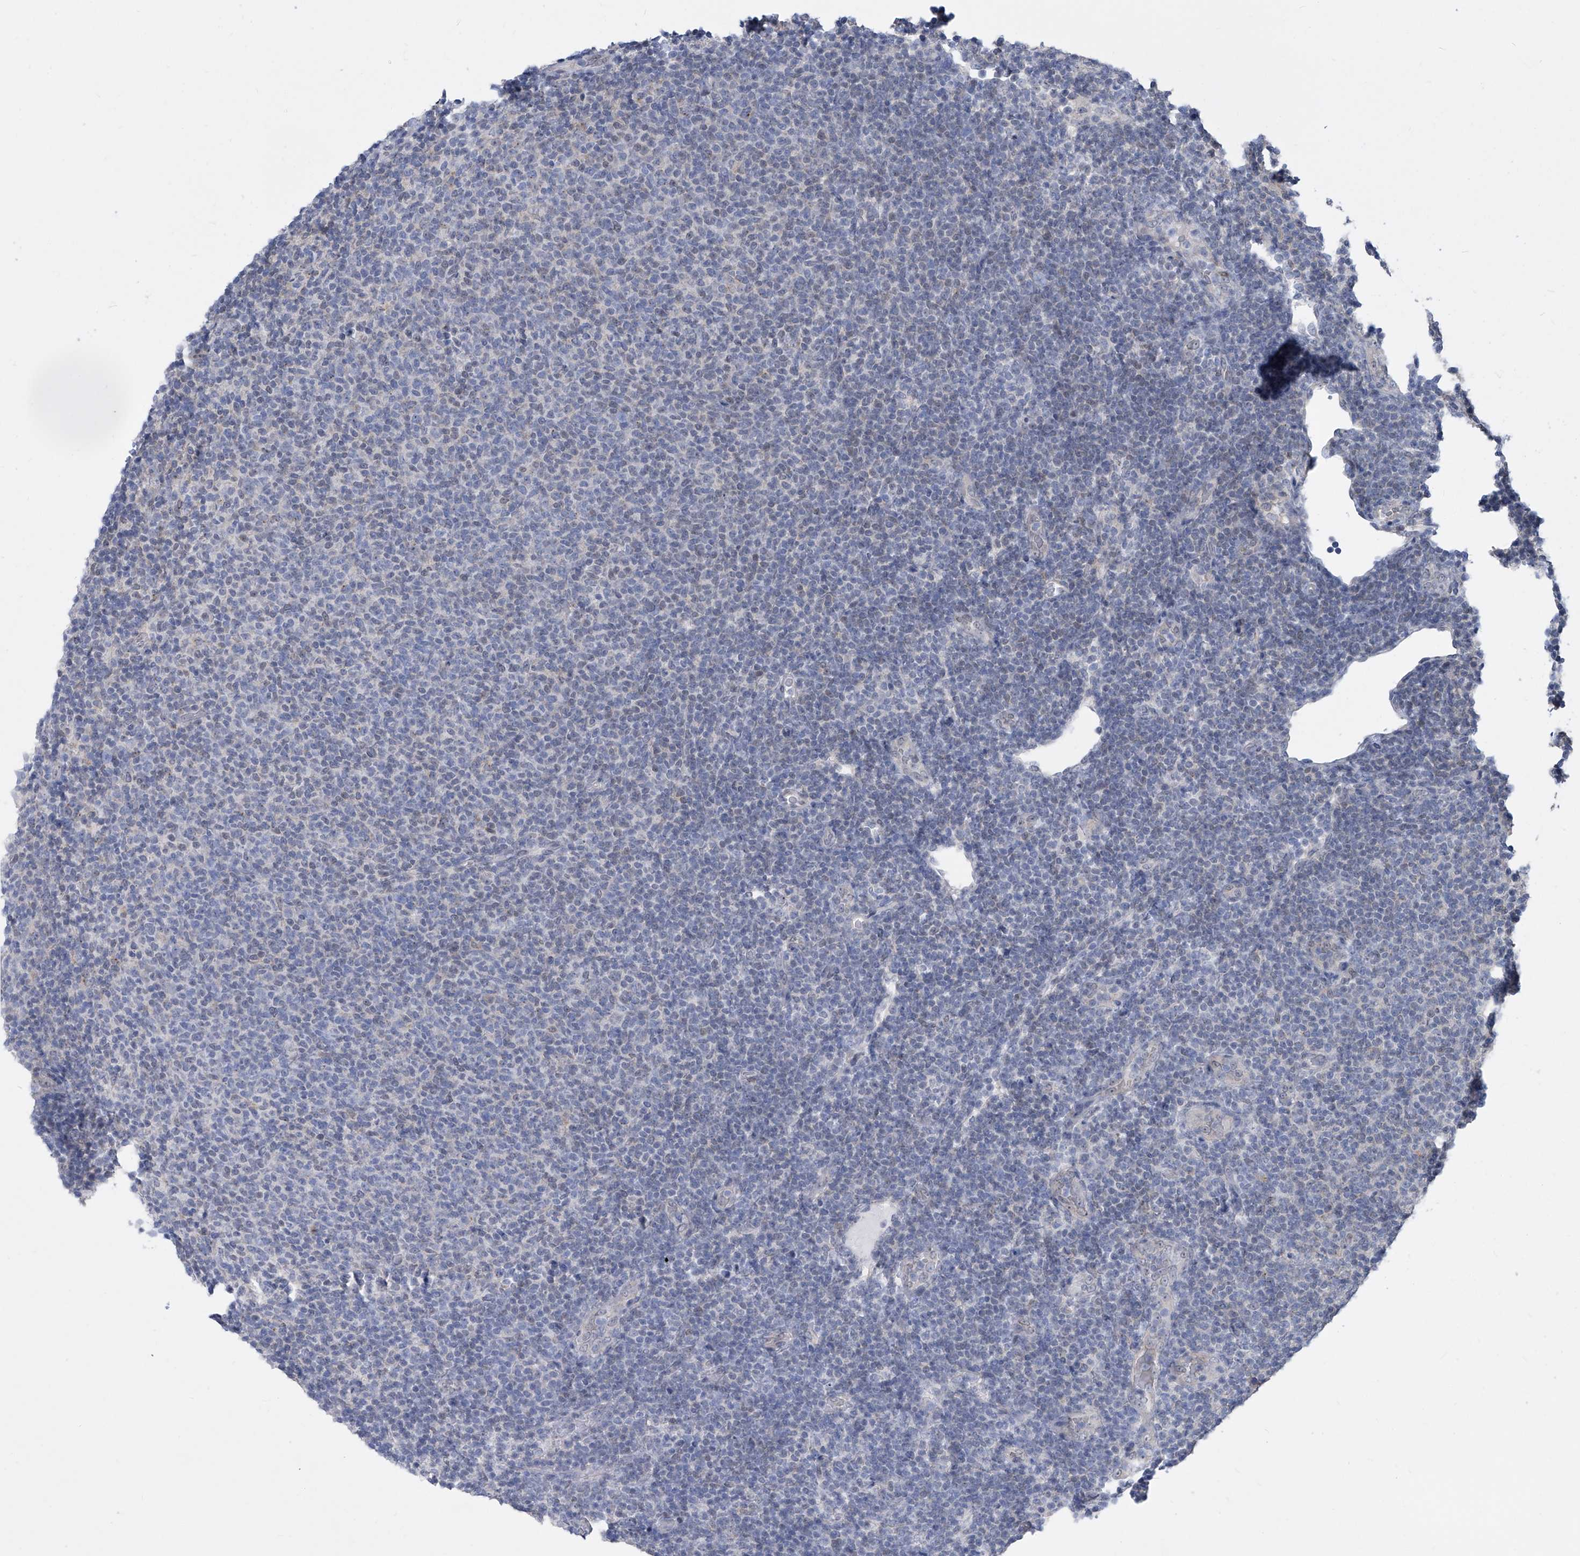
{"staining": {"intensity": "negative", "quantity": "none", "location": "none"}, "tissue": "lymphoma", "cell_type": "Tumor cells", "image_type": "cancer", "snomed": [{"axis": "morphology", "description": "Malignant lymphoma, non-Hodgkin's type, Low grade"}, {"axis": "topography", "description": "Lymph node"}], "caption": "The IHC histopathology image has no significant positivity in tumor cells of lymphoma tissue.", "gene": "CETN2", "patient": {"sex": "male", "age": 66}}